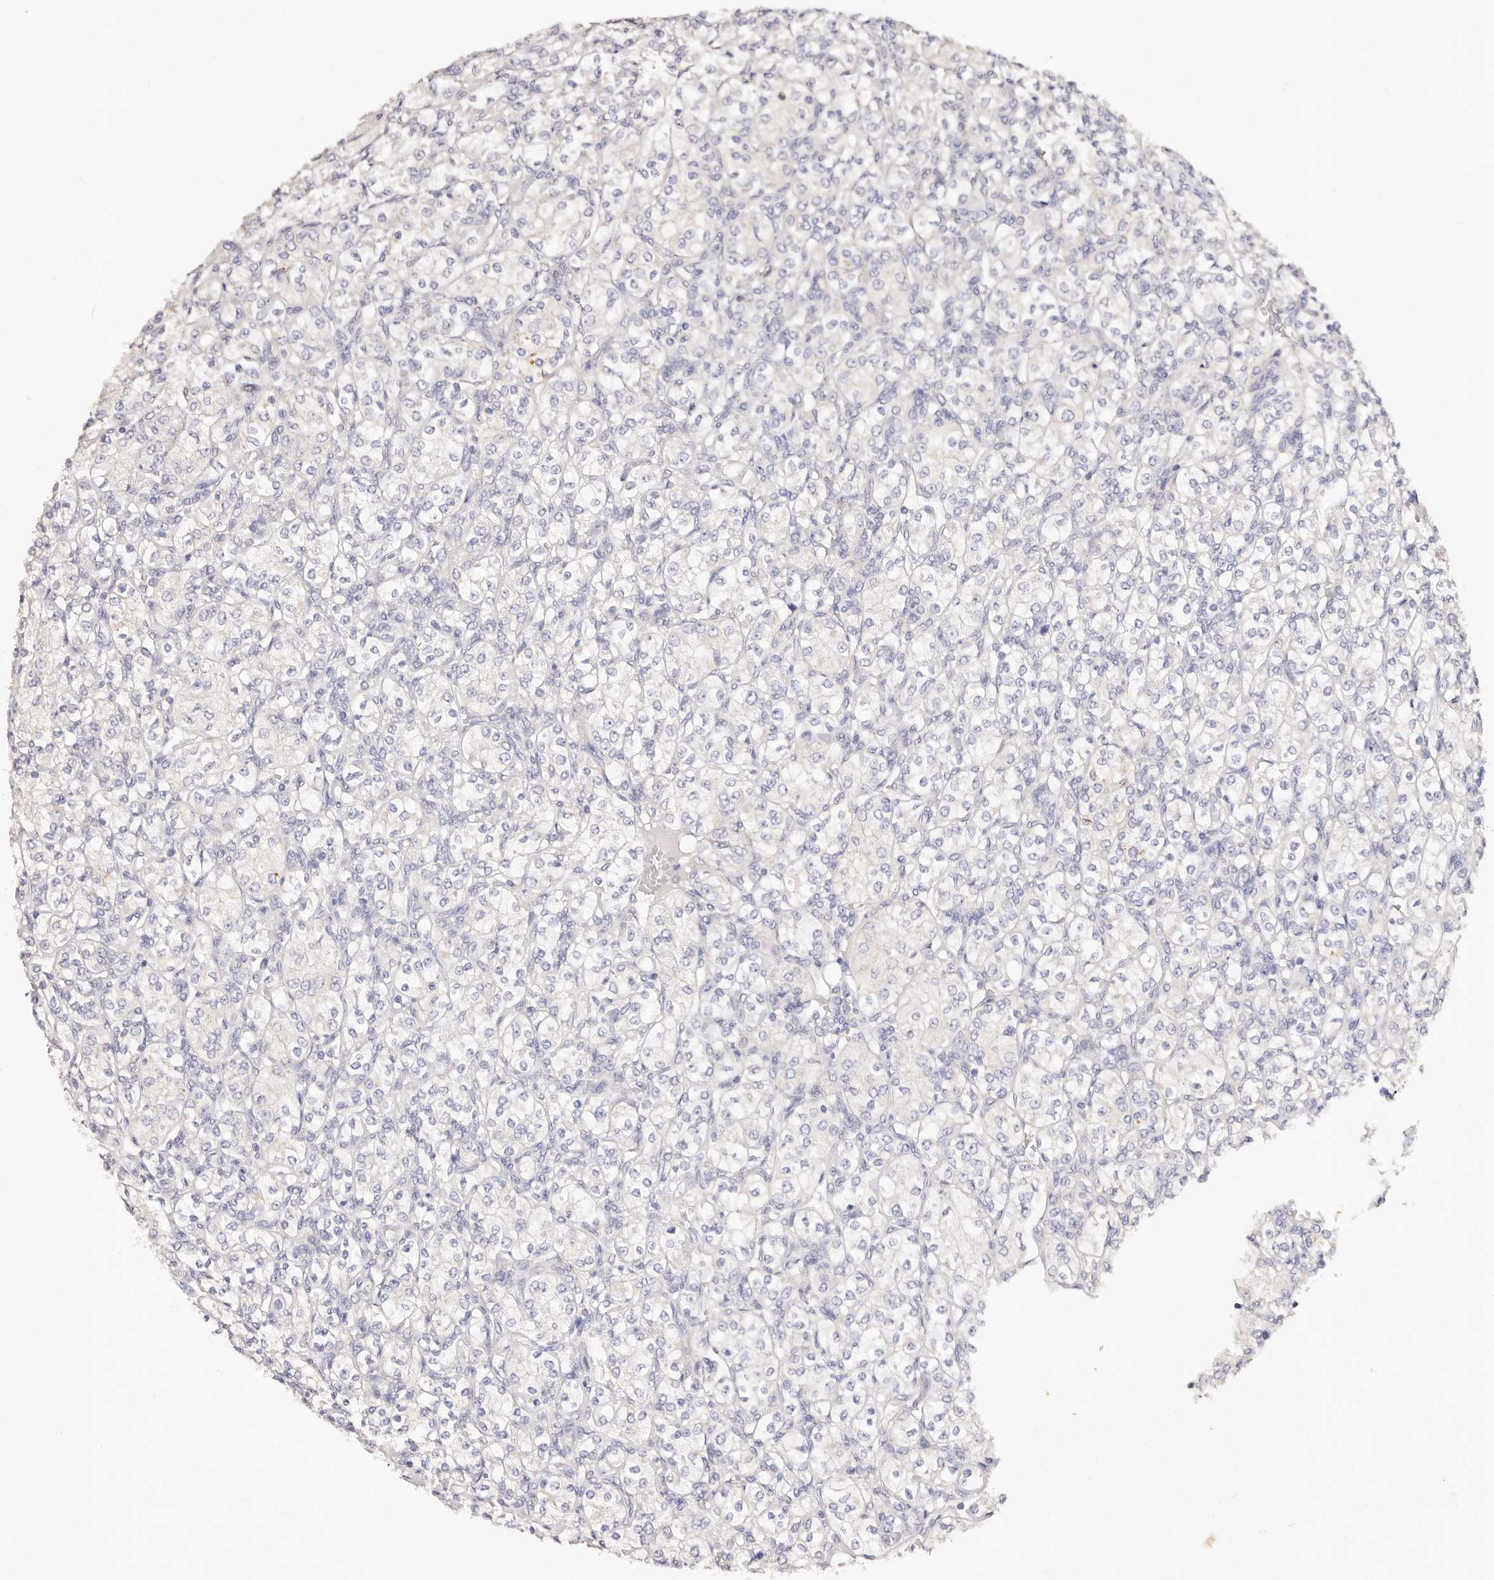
{"staining": {"intensity": "negative", "quantity": "none", "location": "none"}, "tissue": "renal cancer", "cell_type": "Tumor cells", "image_type": "cancer", "snomed": [{"axis": "morphology", "description": "Adenocarcinoma, NOS"}, {"axis": "topography", "description": "Kidney"}], "caption": "Immunohistochemistry micrograph of renal adenocarcinoma stained for a protein (brown), which exhibits no staining in tumor cells.", "gene": "VIPAS39", "patient": {"sex": "male", "age": 77}}